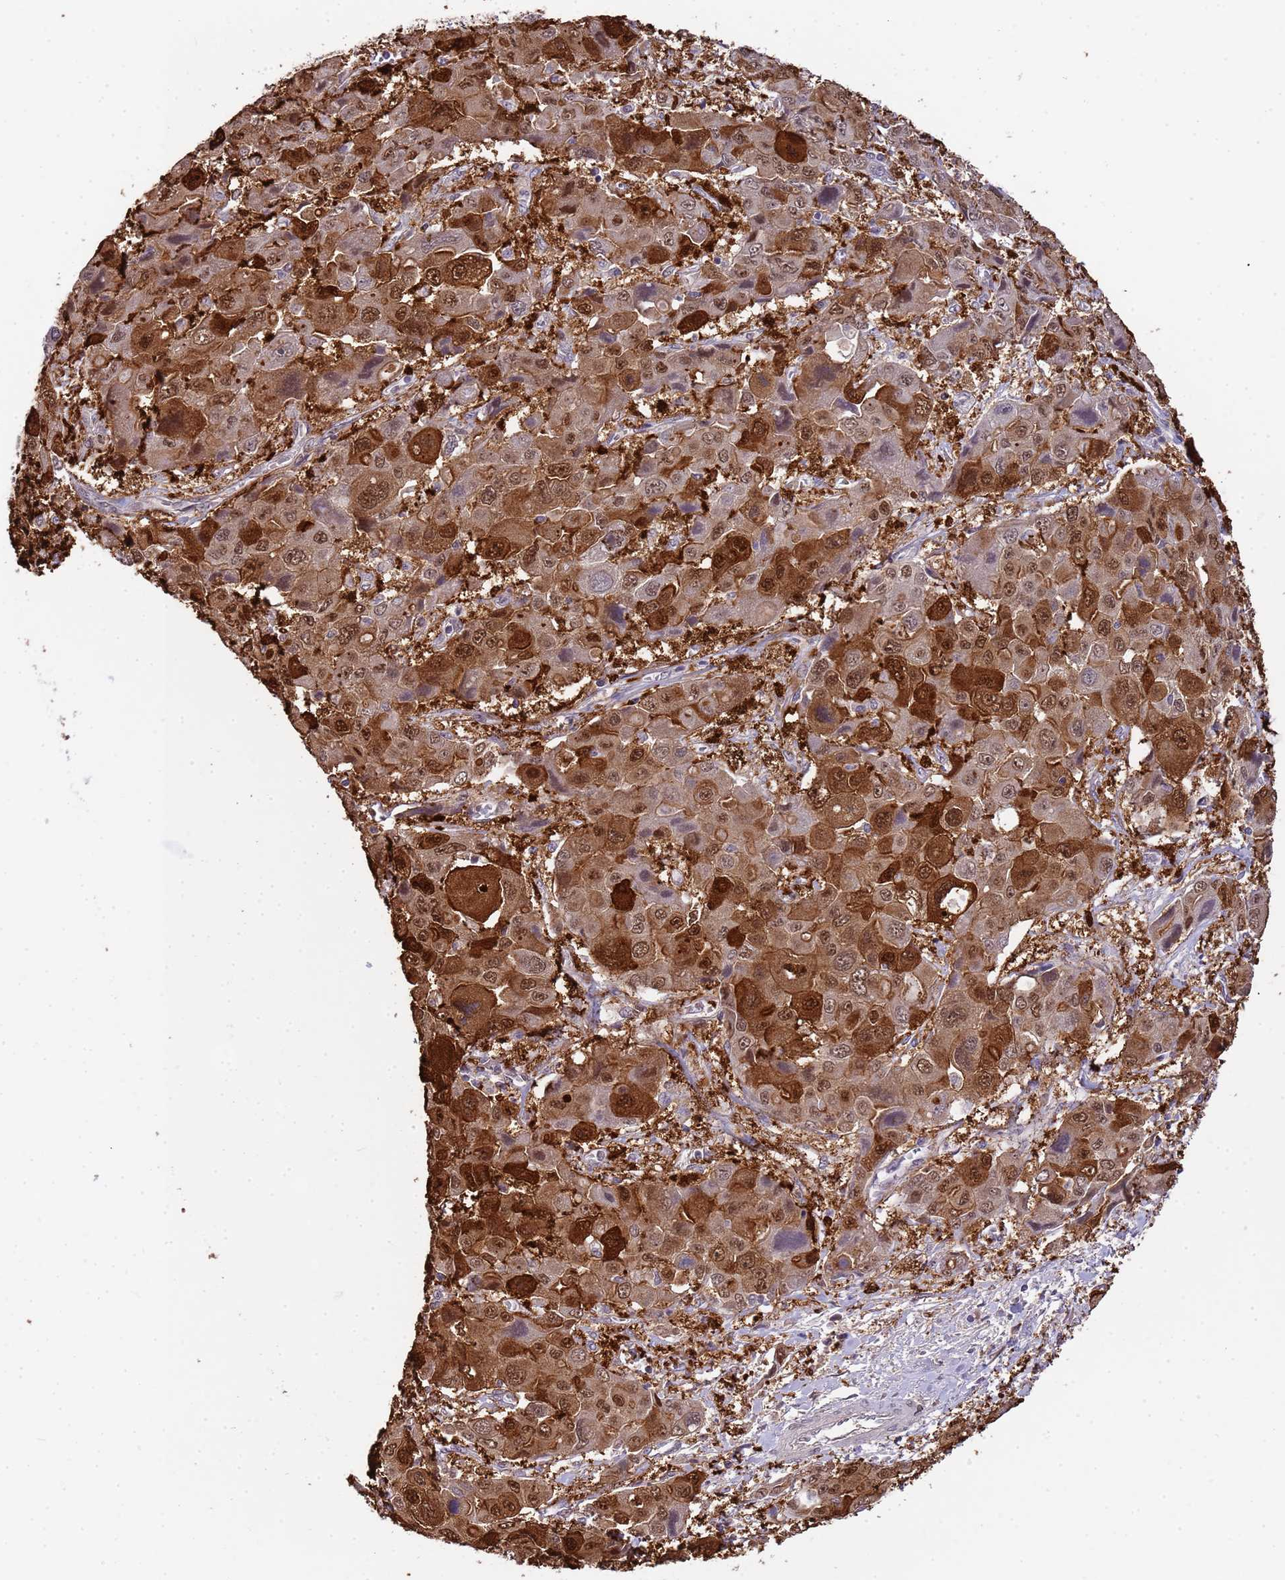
{"staining": {"intensity": "strong", "quantity": ">75%", "location": "cytoplasmic/membranous,nuclear"}, "tissue": "liver cancer", "cell_type": "Tumor cells", "image_type": "cancer", "snomed": [{"axis": "morphology", "description": "Cholangiocarcinoma"}, {"axis": "topography", "description": "Liver"}], "caption": "Liver cancer stained with DAB (3,3'-diaminobenzidine) immunohistochemistry exhibits high levels of strong cytoplasmic/membranous and nuclear staining in approximately >75% of tumor cells. (Stains: DAB (3,3'-diaminobenzidine) in brown, nuclei in blue, Microscopy: brightfield microscopy at high magnification).", "gene": "ZBTB5", "patient": {"sex": "male", "age": 67}}